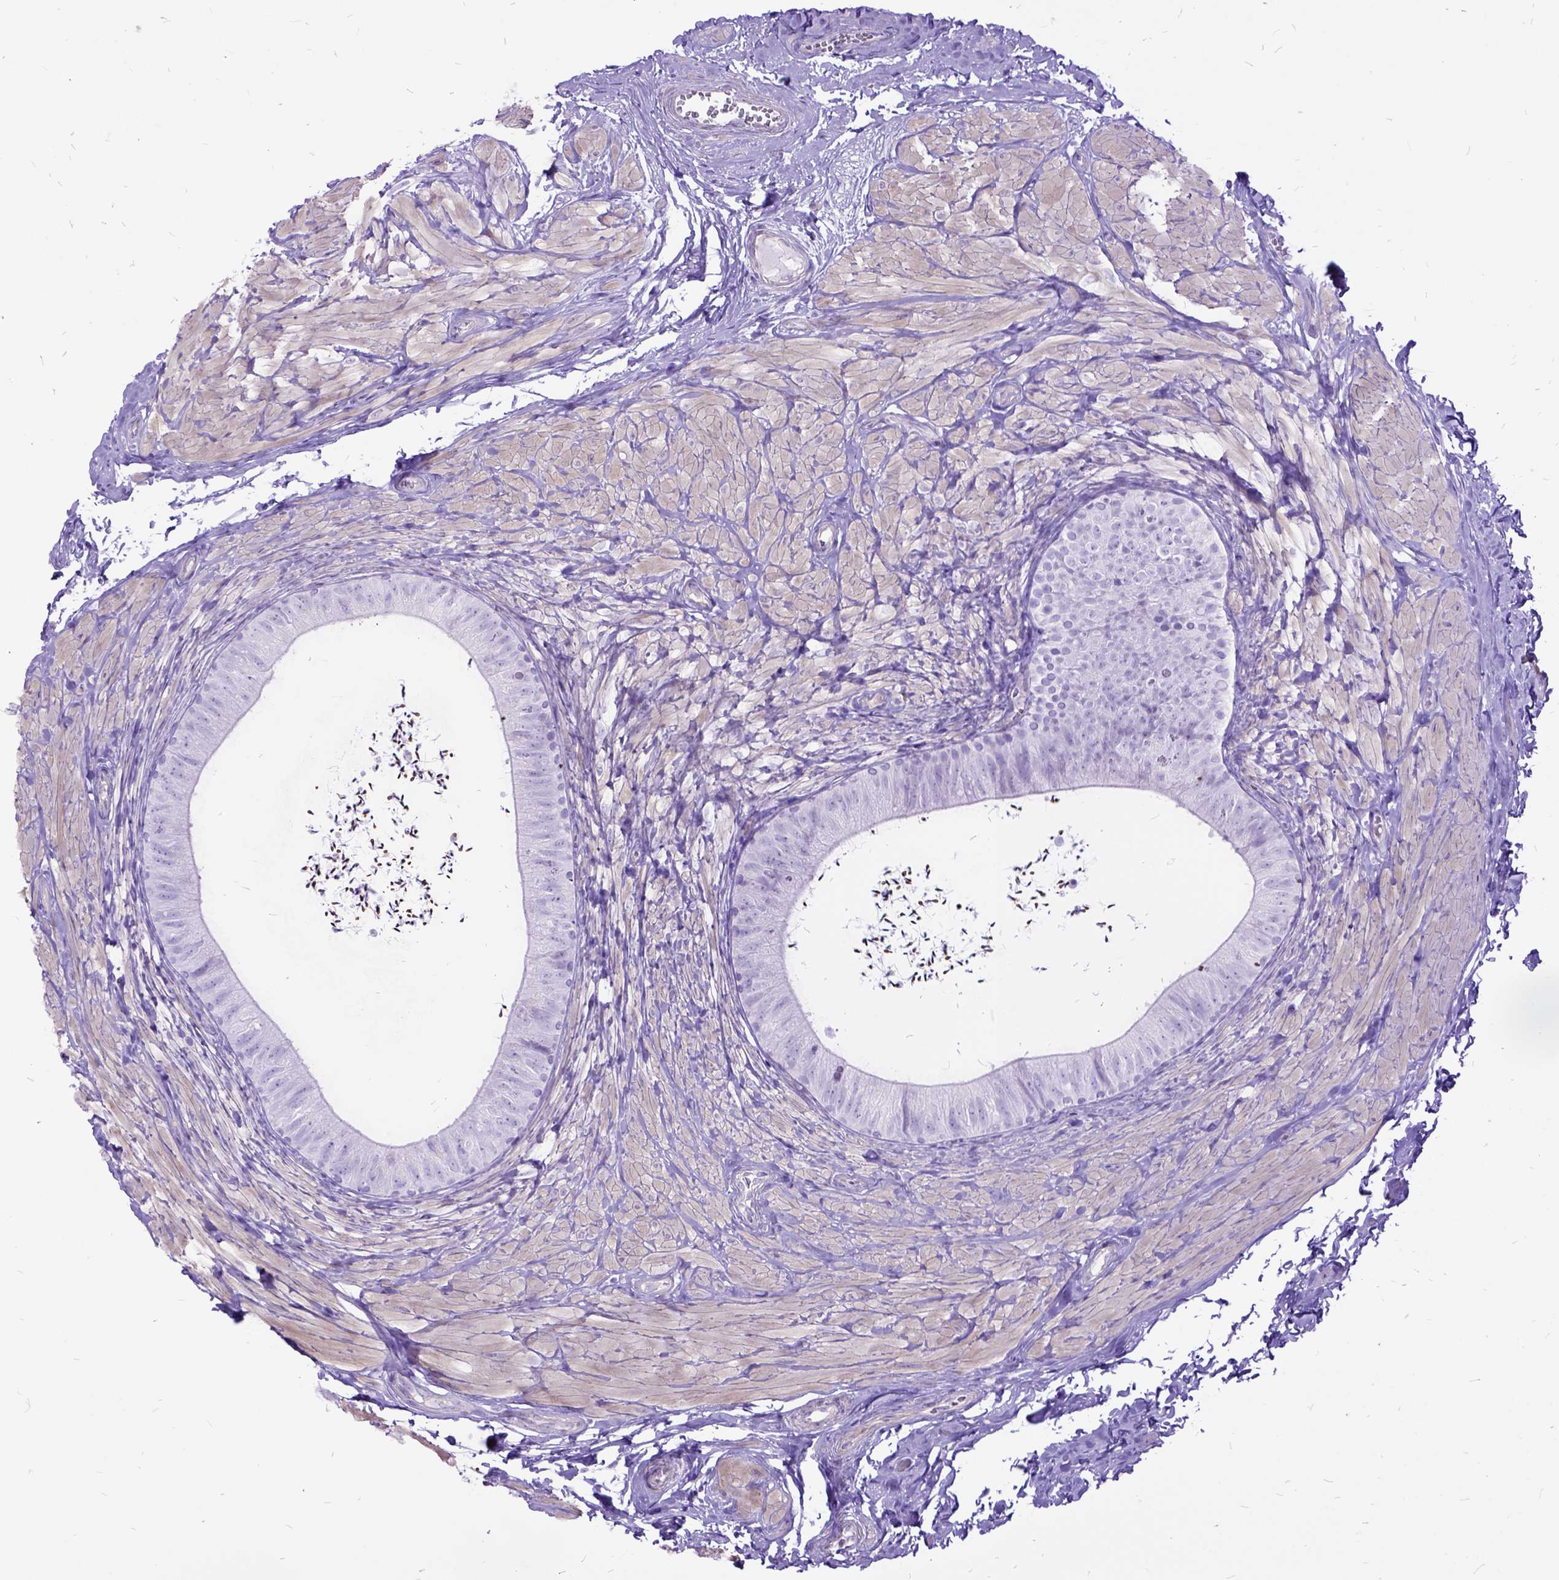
{"staining": {"intensity": "negative", "quantity": "none", "location": "none"}, "tissue": "epididymis", "cell_type": "Glandular cells", "image_type": "normal", "snomed": [{"axis": "morphology", "description": "Normal tissue, NOS"}, {"axis": "topography", "description": "Epididymis, spermatic cord, NOS"}, {"axis": "topography", "description": "Epididymis"}, {"axis": "topography", "description": "Peripheral nerve tissue"}], "caption": "Human epididymis stained for a protein using immunohistochemistry (IHC) reveals no staining in glandular cells.", "gene": "ARL9", "patient": {"sex": "male", "age": 29}}